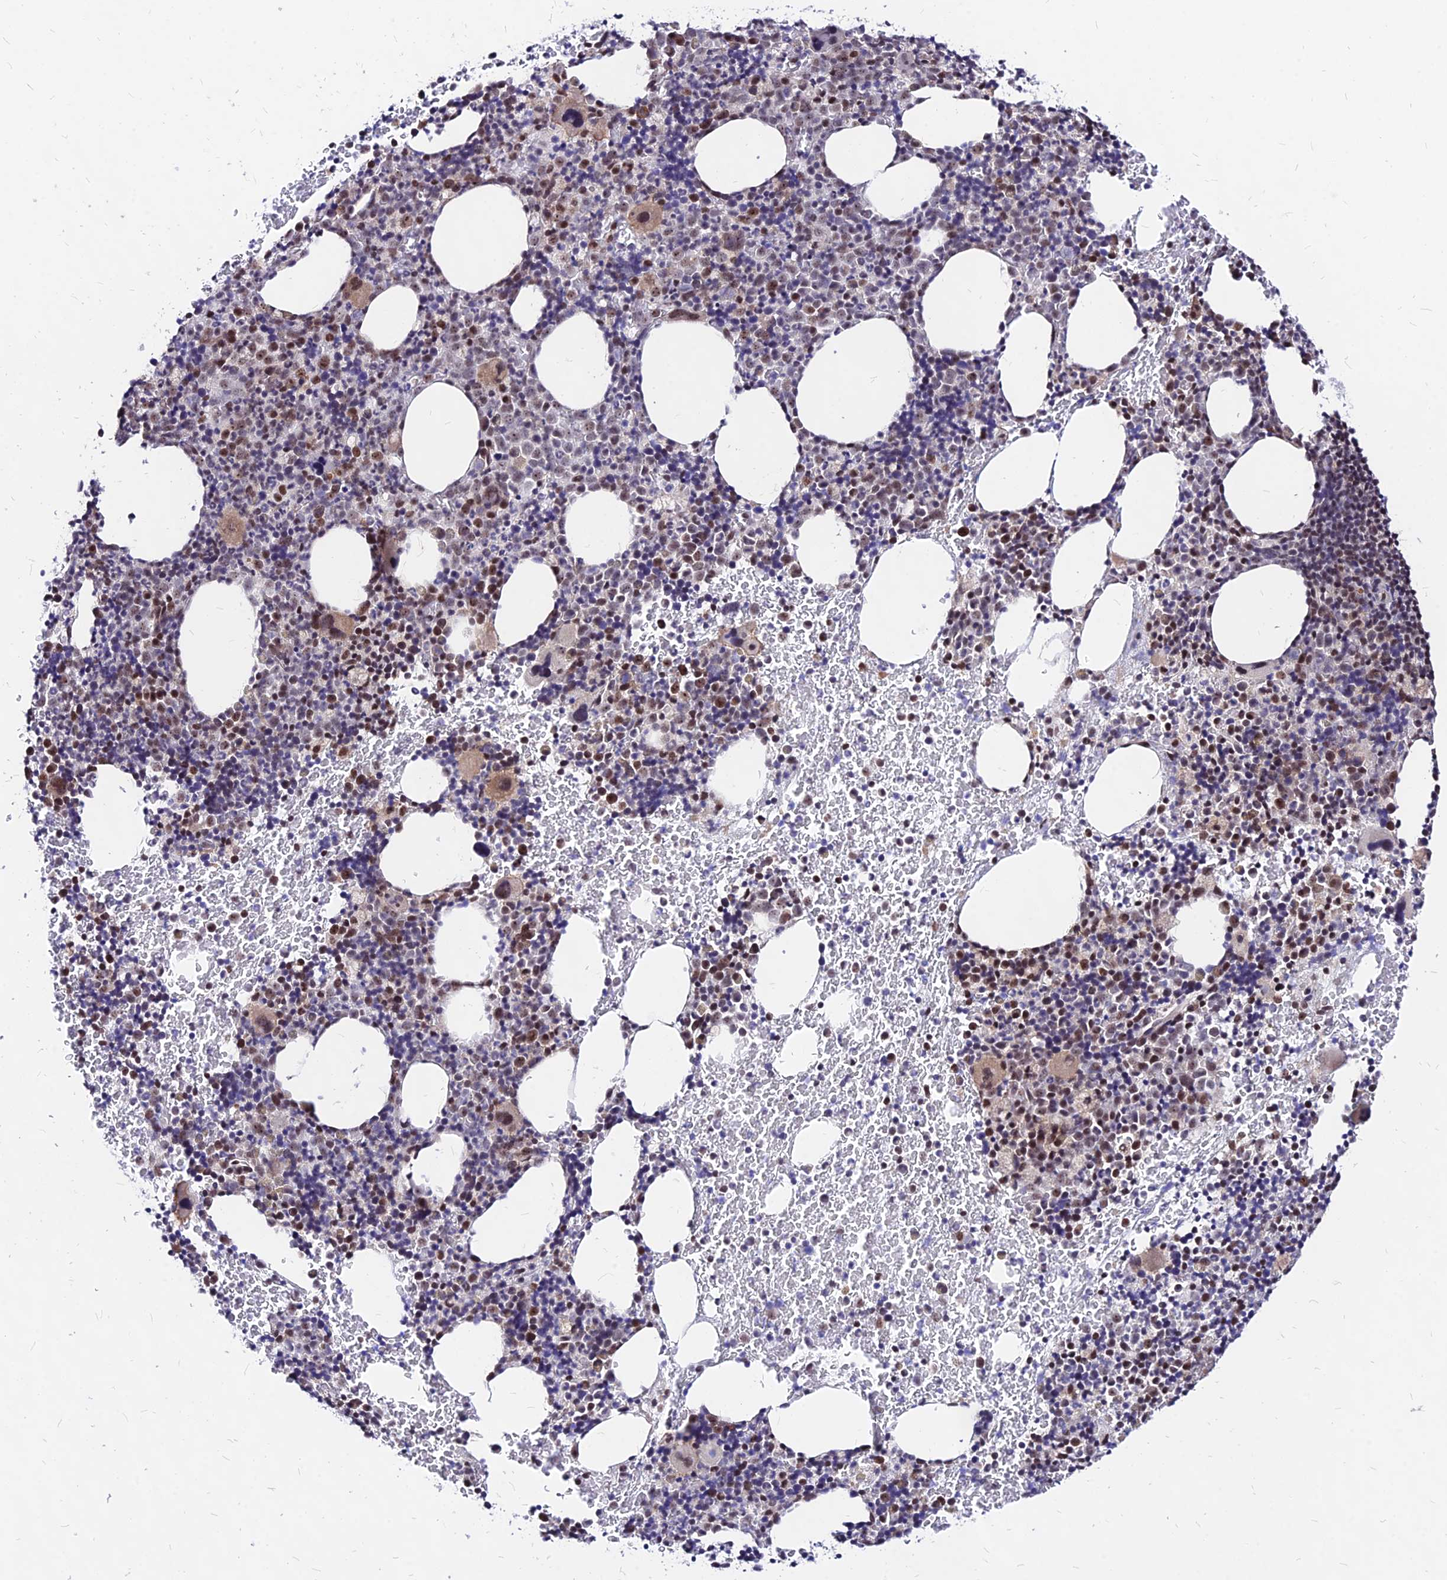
{"staining": {"intensity": "moderate", "quantity": "25%-75%", "location": "cytoplasmic/membranous,nuclear"}, "tissue": "bone marrow", "cell_type": "Hematopoietic cells", "image_type": "normal", "snomed": [{"axis": "morphology", "description": "Normal tissue, NOS"}, {"axis": "morphology", "description": "Inflammation, NOS"}, {"axis": "topography", "description": "Bone marrow"}], "caption": "Immunohistochemistry photomicrograph of normal human bone marrow stained for a protein (brown), which shows medium levels of moderate cytoplasmic/membranous,nuclear staining in about 25%-75% of hematopoietic cells.", "gene": "DDX55", "patient": {"sex": "male", "age": 72}}